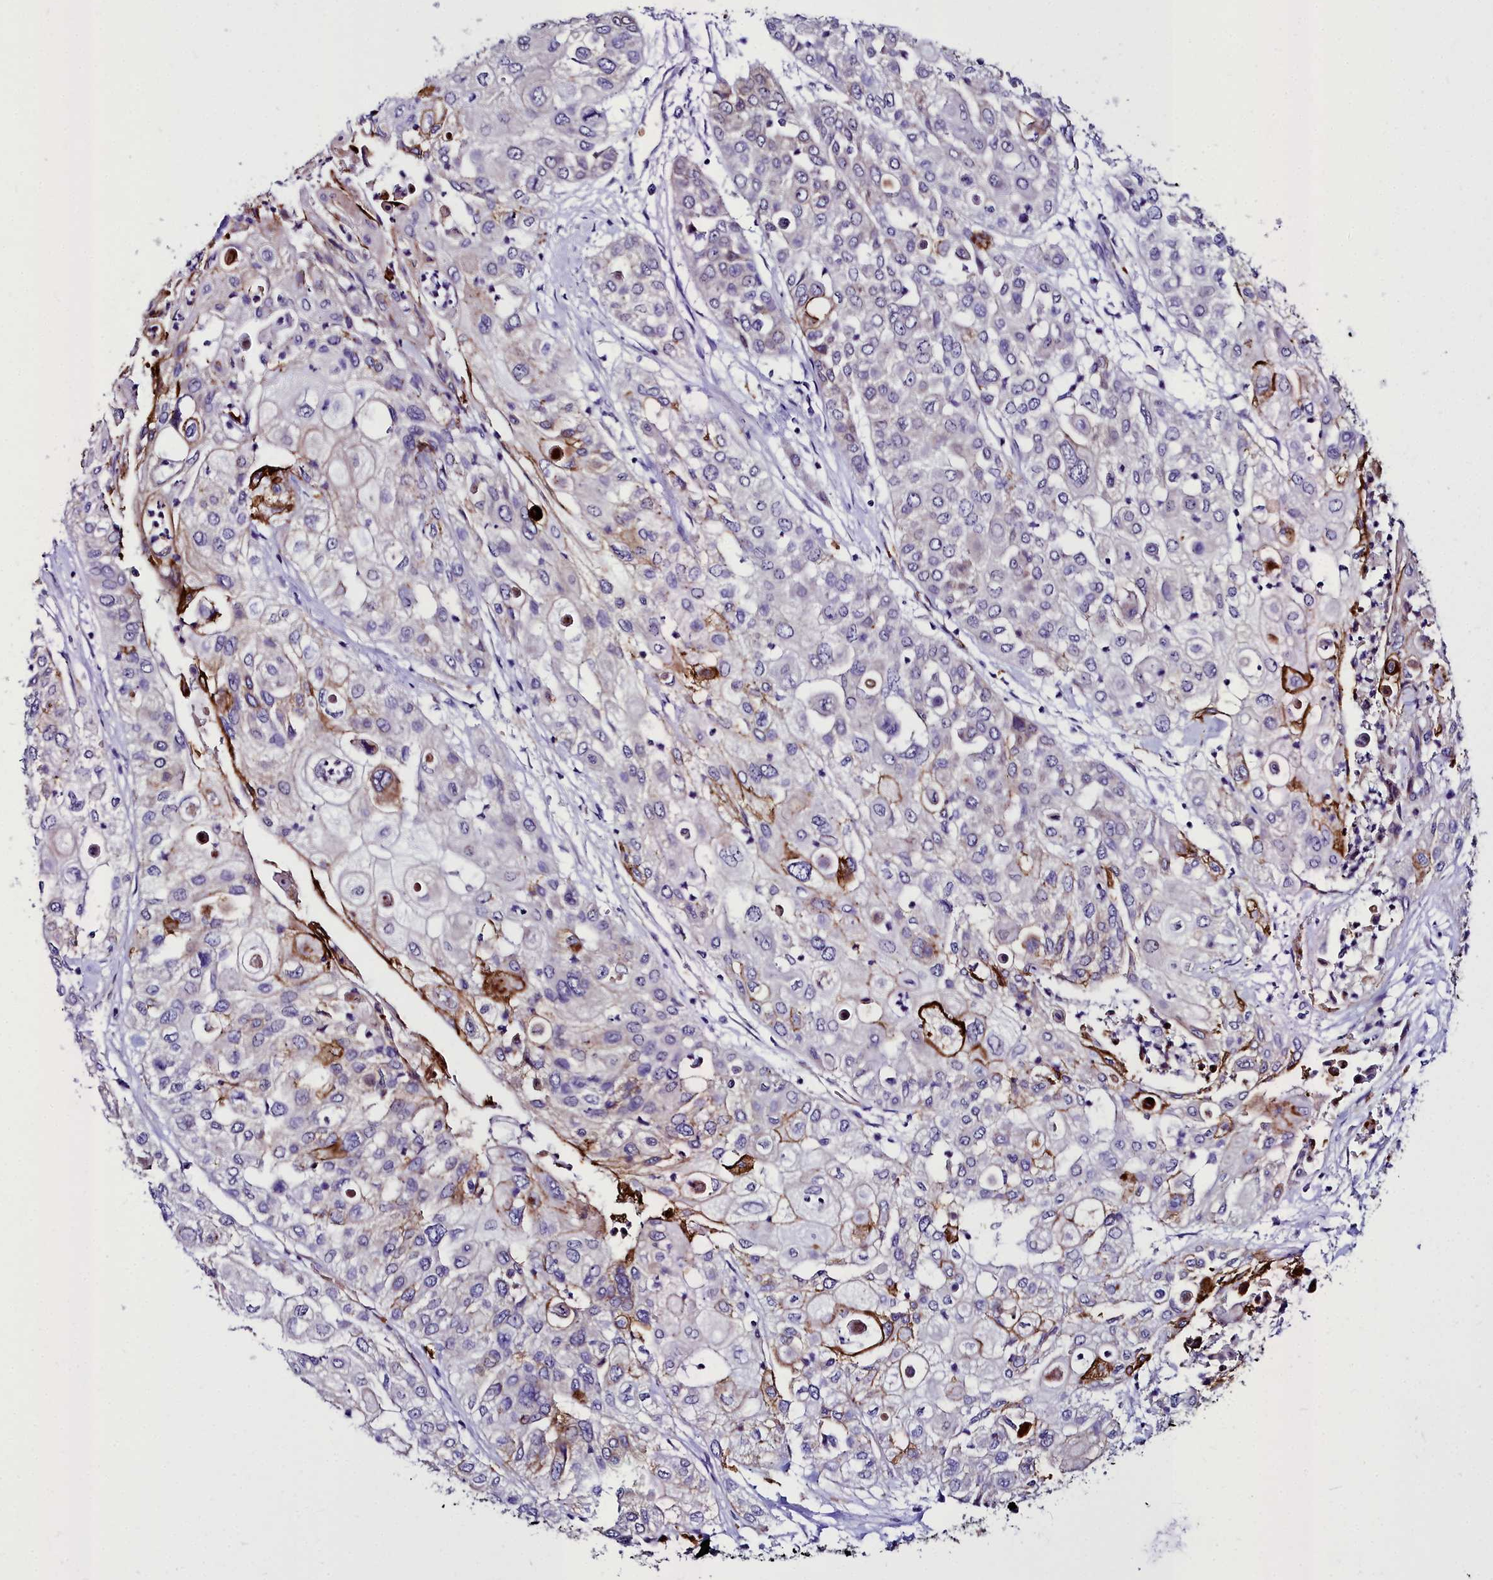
{"staining": {"intensity": "moderate", "quantity": "<25%", "location": "cytoplasmic/membranous"}, "tissue": "urothelial cancer", "cell_type": "Tumor cells", "image_type": "cancer", "snomed": [{"axis": "morphology", "description": "Urothelial carcinoma, High grade"}, {"axis": "topography", "description": "Urinary bladder"}], "caption": "Immunohistochemical staining of urothelial cancer demonstrates low levels of moderate cytoplasmic/membranous protein positivity in approximately <25% of tumor cells.", "gene": "CYP4F11", "patient": {"sex": "female", "age": 79}}